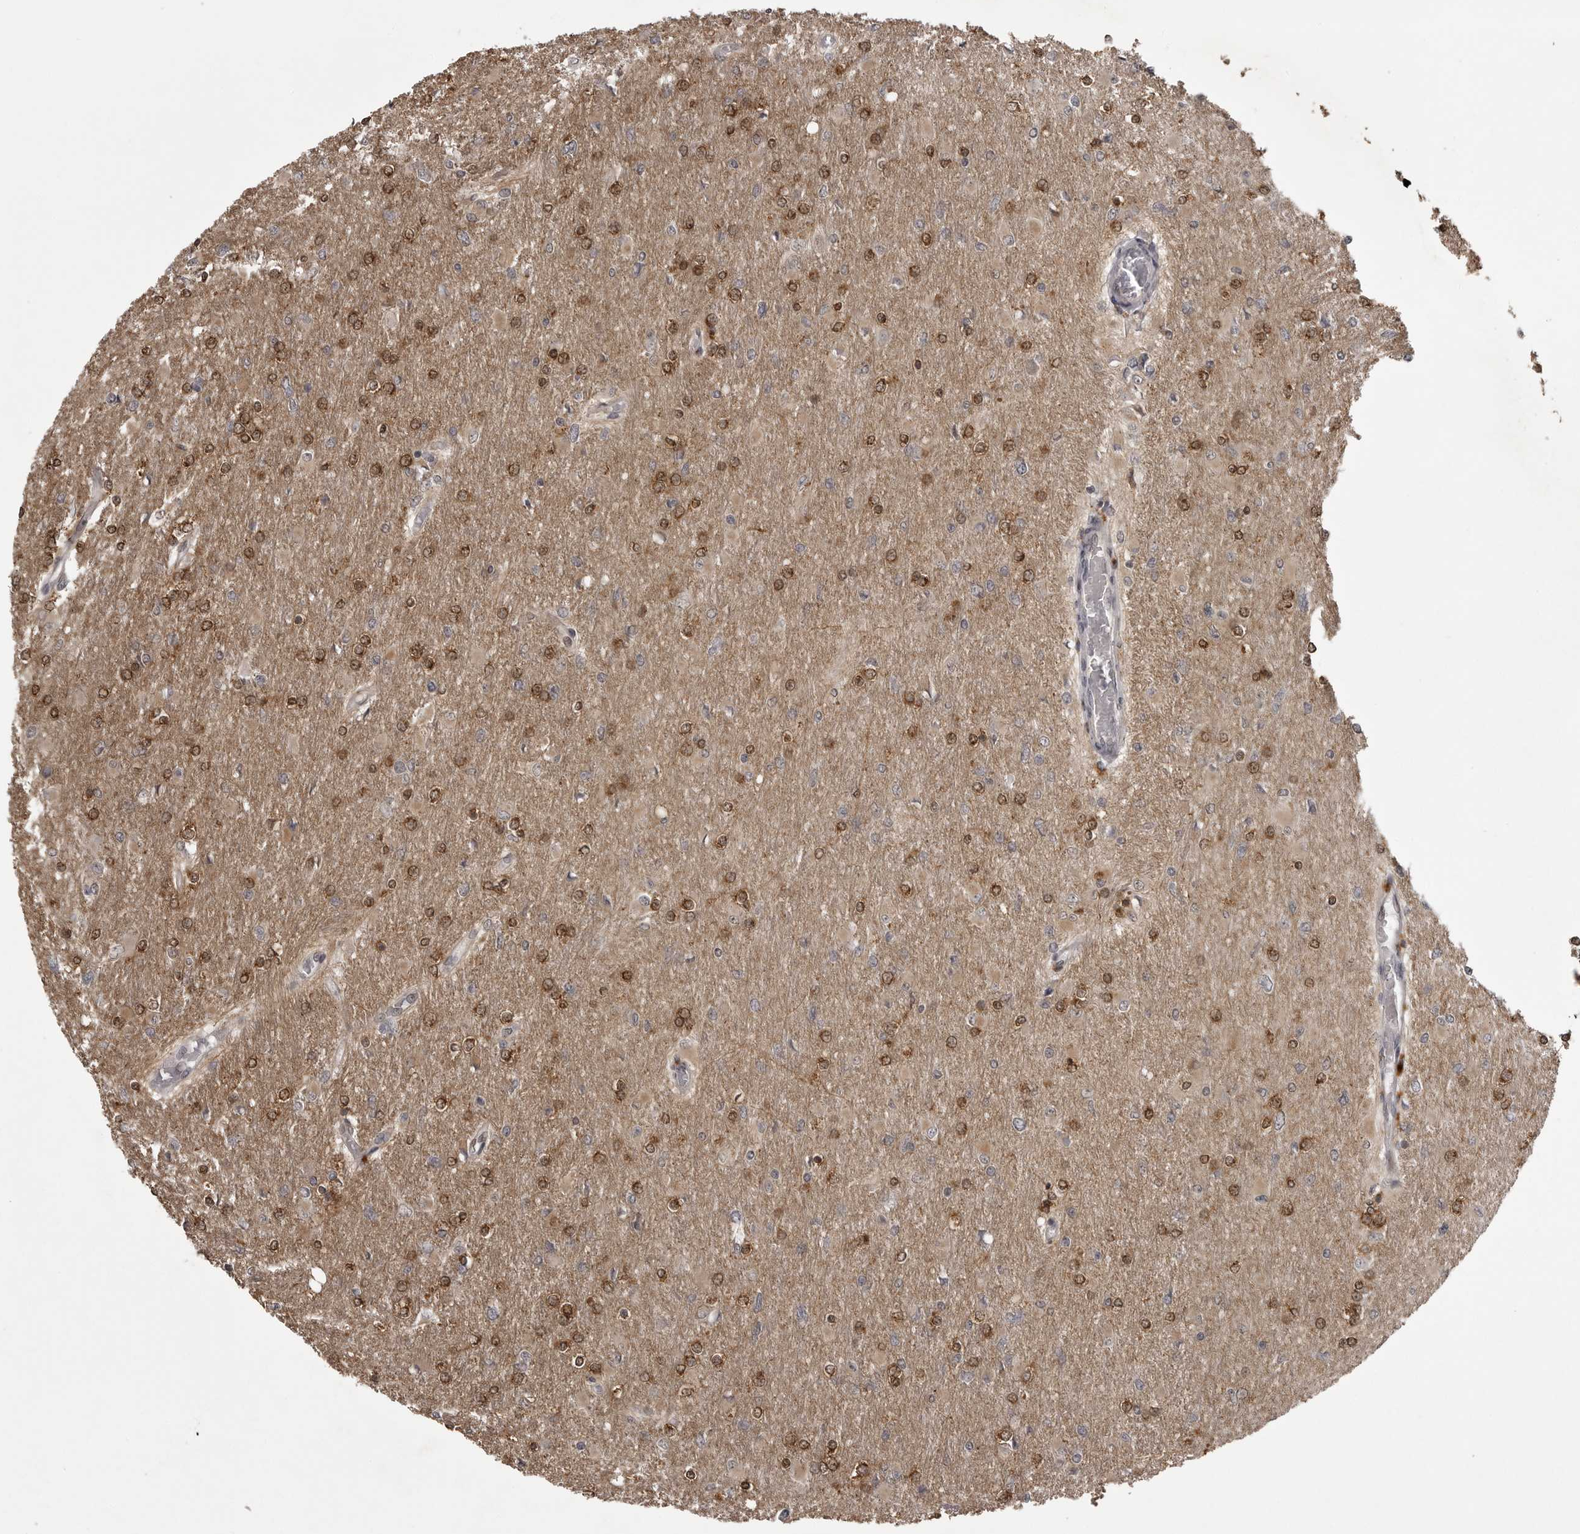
{"staining": {"intensity": "moderate", "quantity": ">75%", "location": "cytoplasmic/membranous,nuclear"}, "tissue": "glioma", "cell_type": "Tumor cells", "image_type": "cancer", "snomed": [{"axis": "morphology", "description": "Glioma, malignant, High grade"}, {"axis": "topography", "description": "Cerebral cortex"}], "caption": "Protein expression analysis of glioma reveals moderate cytoplasmic/membranous and nuclear positivity in approximately >75% of tumor cells. (Brightfield microscopy of DAB IHC at high magnification).", "gene": "SNX16", "patient": {"sex": "female", "age": 36}}